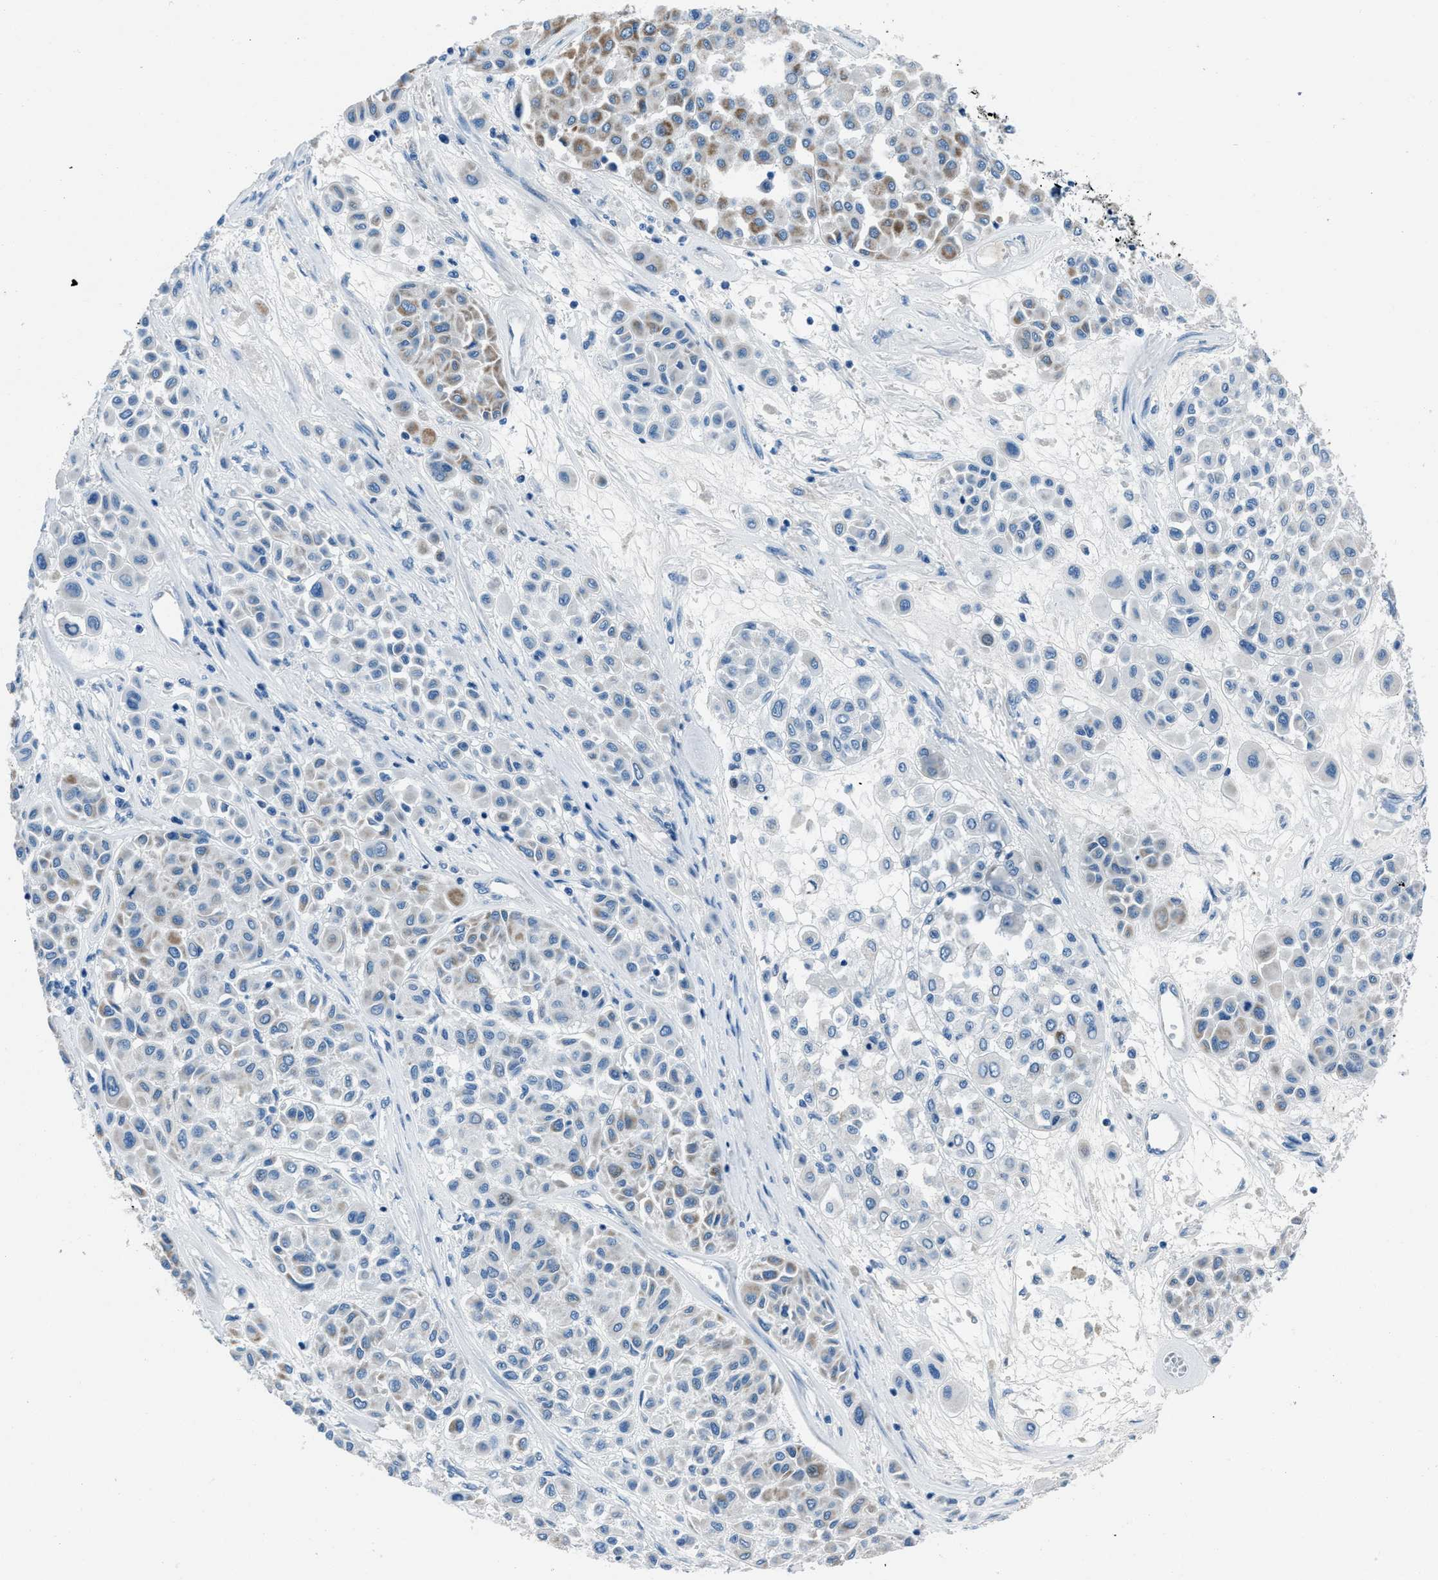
{"staining": {"intensity": "weak", "quantity": "<25%", "location": "cytoplasmic/membranous"}, "tissue": "melanoma", "cell_type": "Tumor cells", "image_type": "cancer", "snomed": [{"axis": "morphology", "description": "Malignant melanoma, Metastatic site"}, {"axis": "topography", "description": "Soft tissue"}], "caption": "Malignant melanoma (metastatic site) was stained to show a protein in brown. There is no significant positivity in tumor cells. Nuclei are stained in blue.", "gene": "AMACR", "patient": {"sex": "male", "age": 41}}